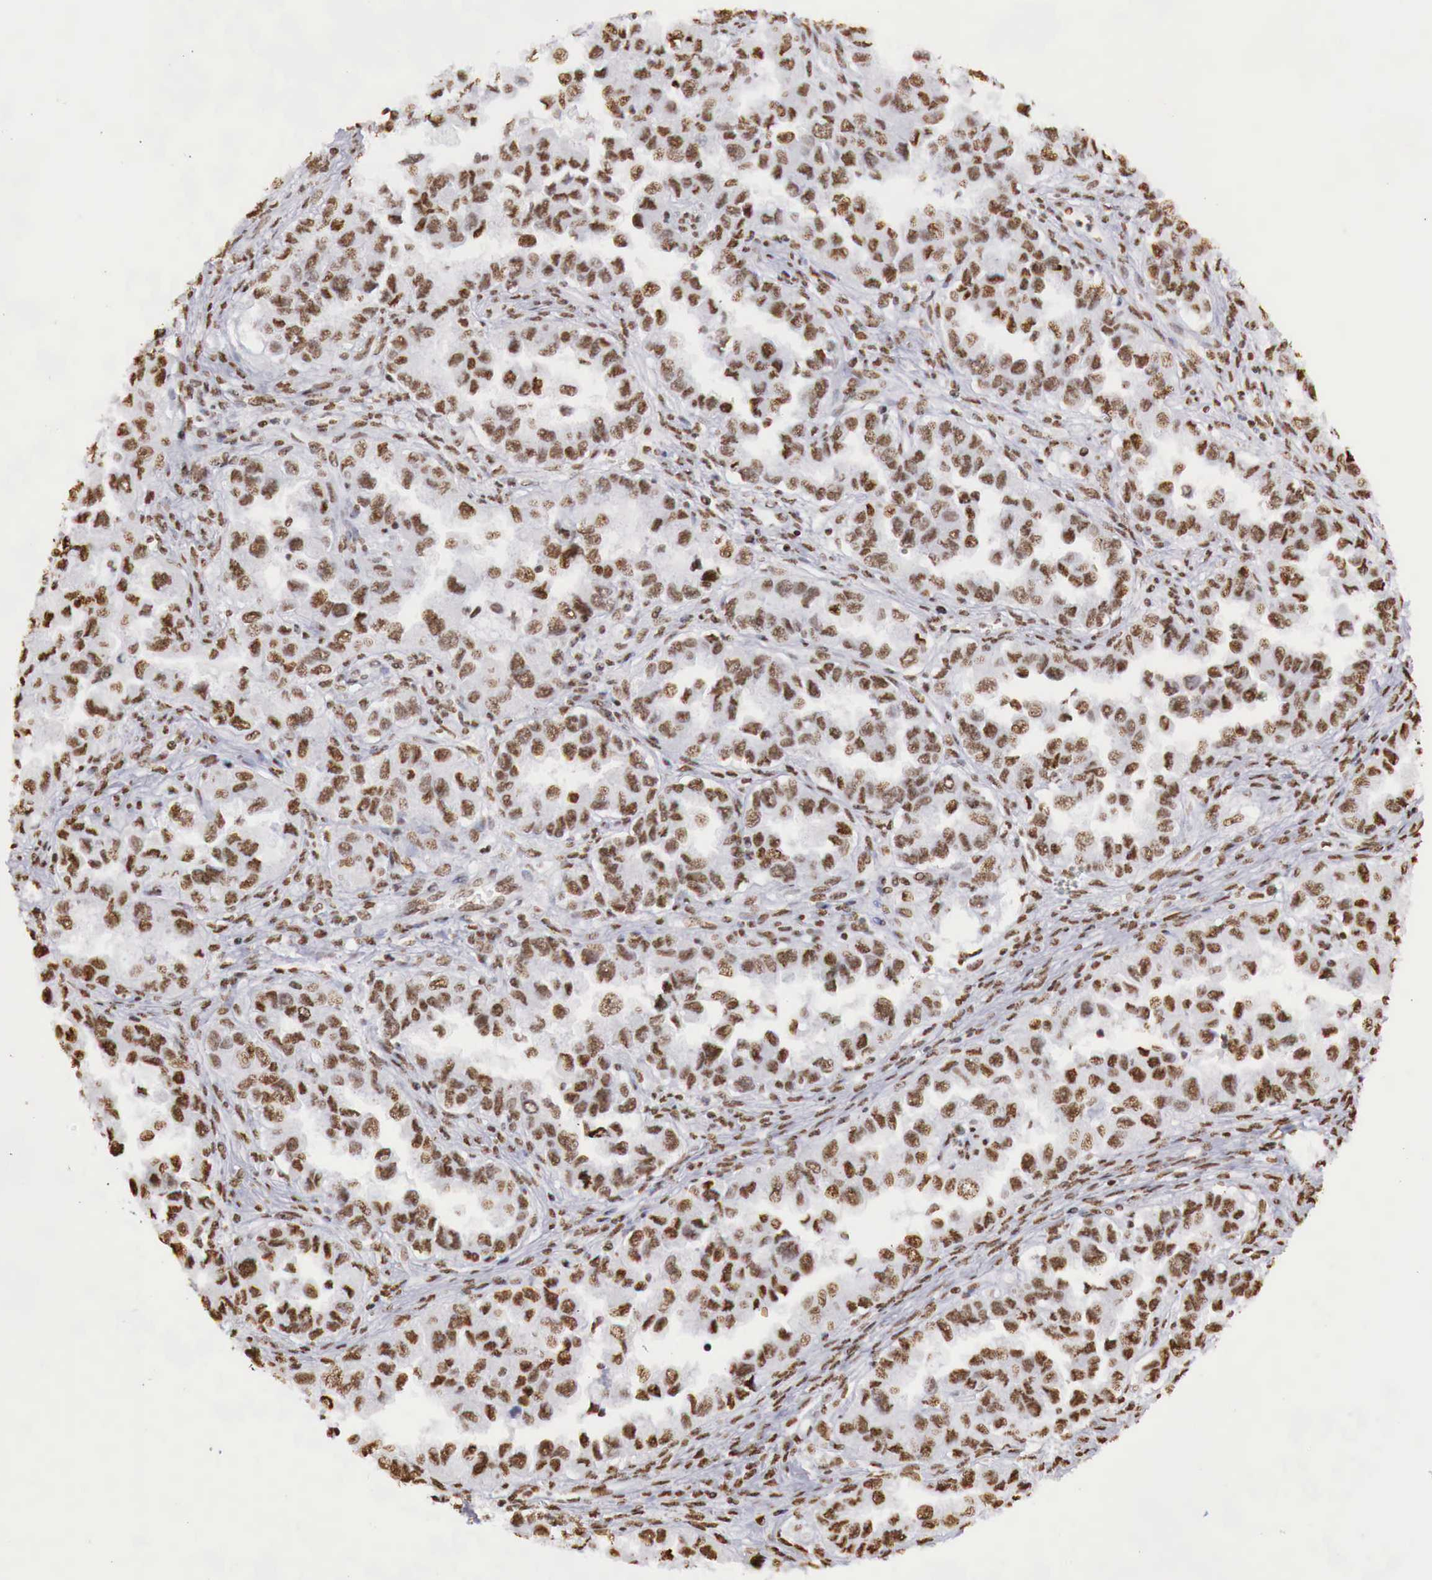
{"staining": {"intensity": "strong", "quantity": ">75%", "location": "nuclear"}, "tissue": "ovarian cancer", "cell_type": "Tumor cells", "image_type": "cancer", "snomed": [{"axis": "morphology", "description": "Cystadenocarcinoma, serous, NOS"}, {"axis": "topography", "description": "Ovary"}], "caption": "Protein staining of serous cystadenocarcinoma (ovarian) tissue exhibits strong nuclear expression in approximately >75% of tumor cells.", "gene": "DKC1", "patient": {"sex": "female", "age": 84}}